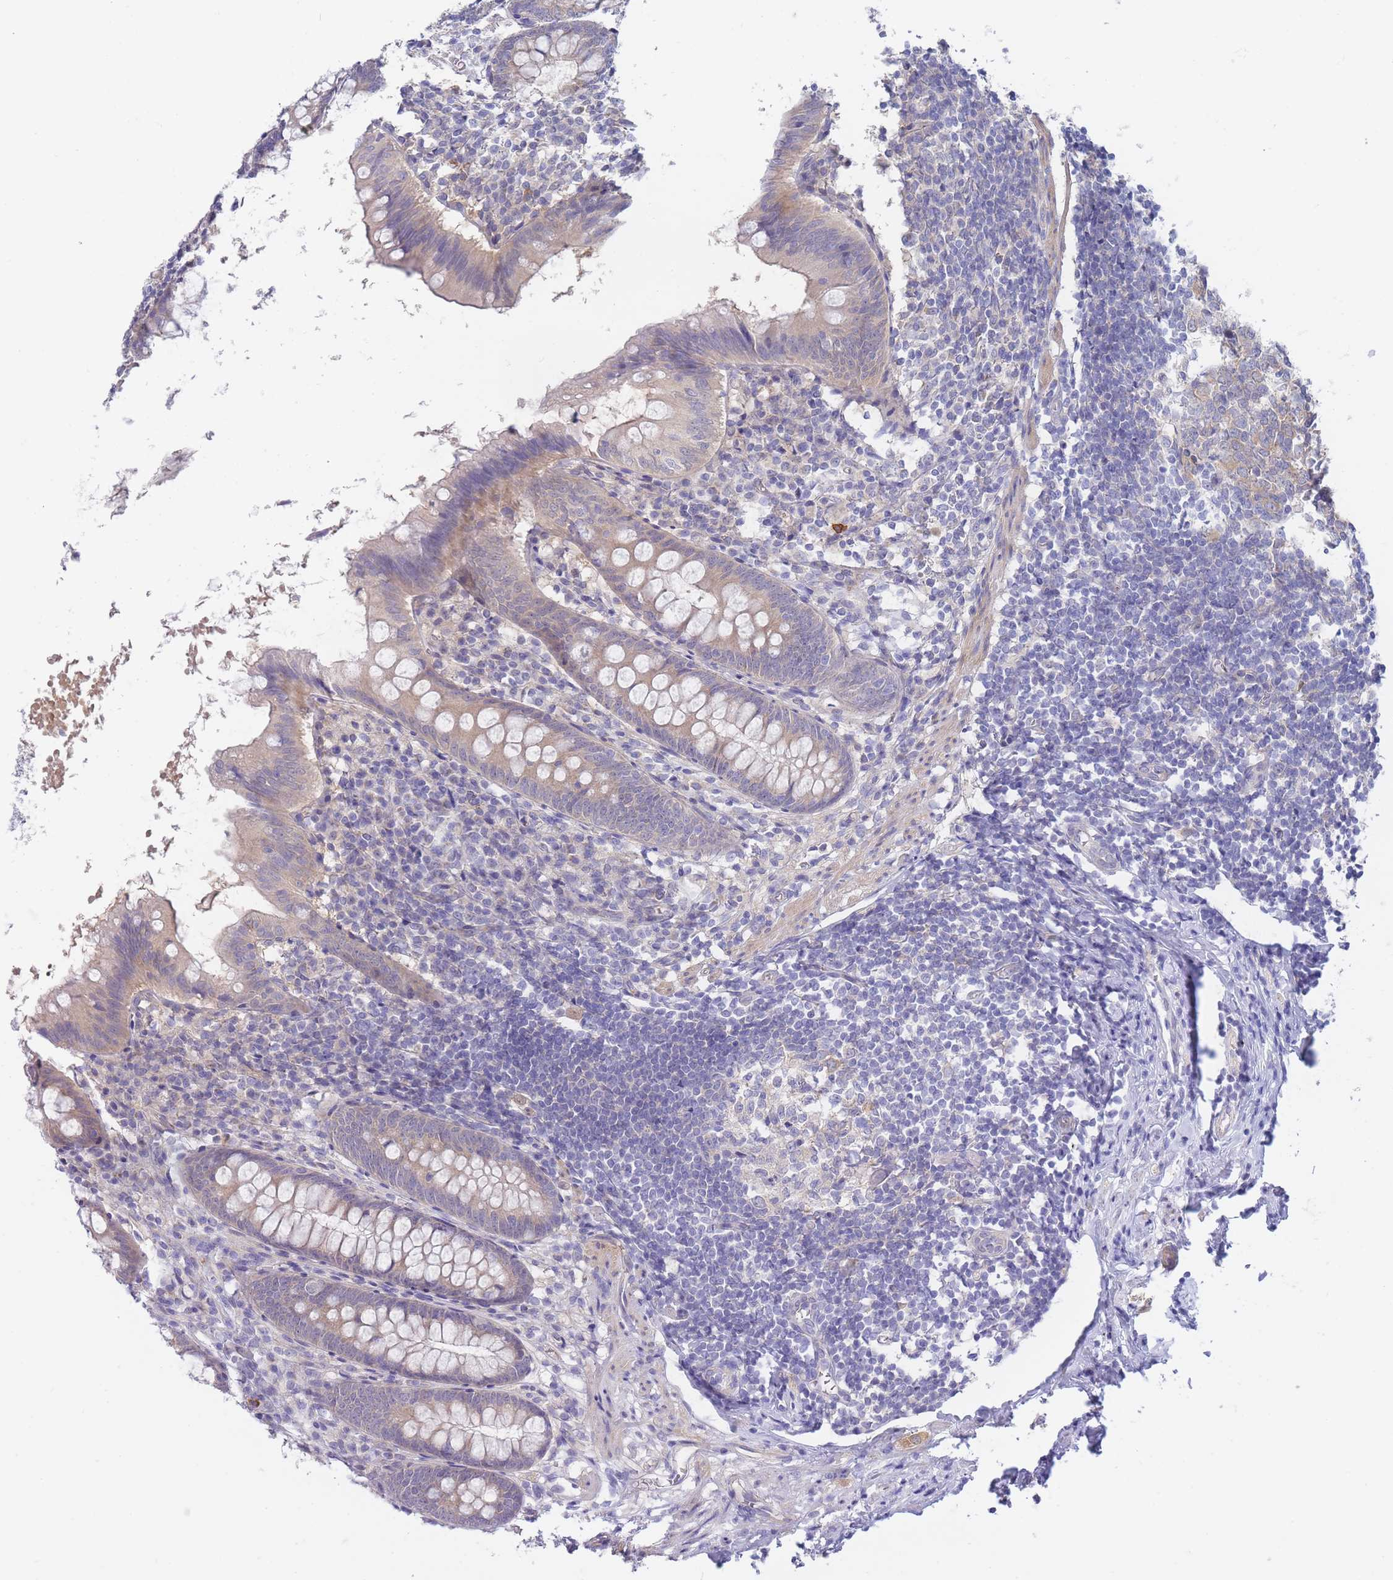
{"staining": {"intensity": "weak", "quantity": ">75%", "location": "cytoplasmic/membranous"}, "tissue": "appendix", "cell_type": "Glandular cells", "image_type": "normal", "snomed": [{"axis": "morphology", "description": "Normal tissue, NOS"}, {"axis": "topography", "description": "Appendix"}], "caption": "Immunohistochemistry (IHC) of unremarkable human appendix exhibits low levels of weak cytoplasmic/membranous staining in about >75% of glandular cells.", "gene": "SUGT1", "patient": {"sex": "female", "age": 51}}